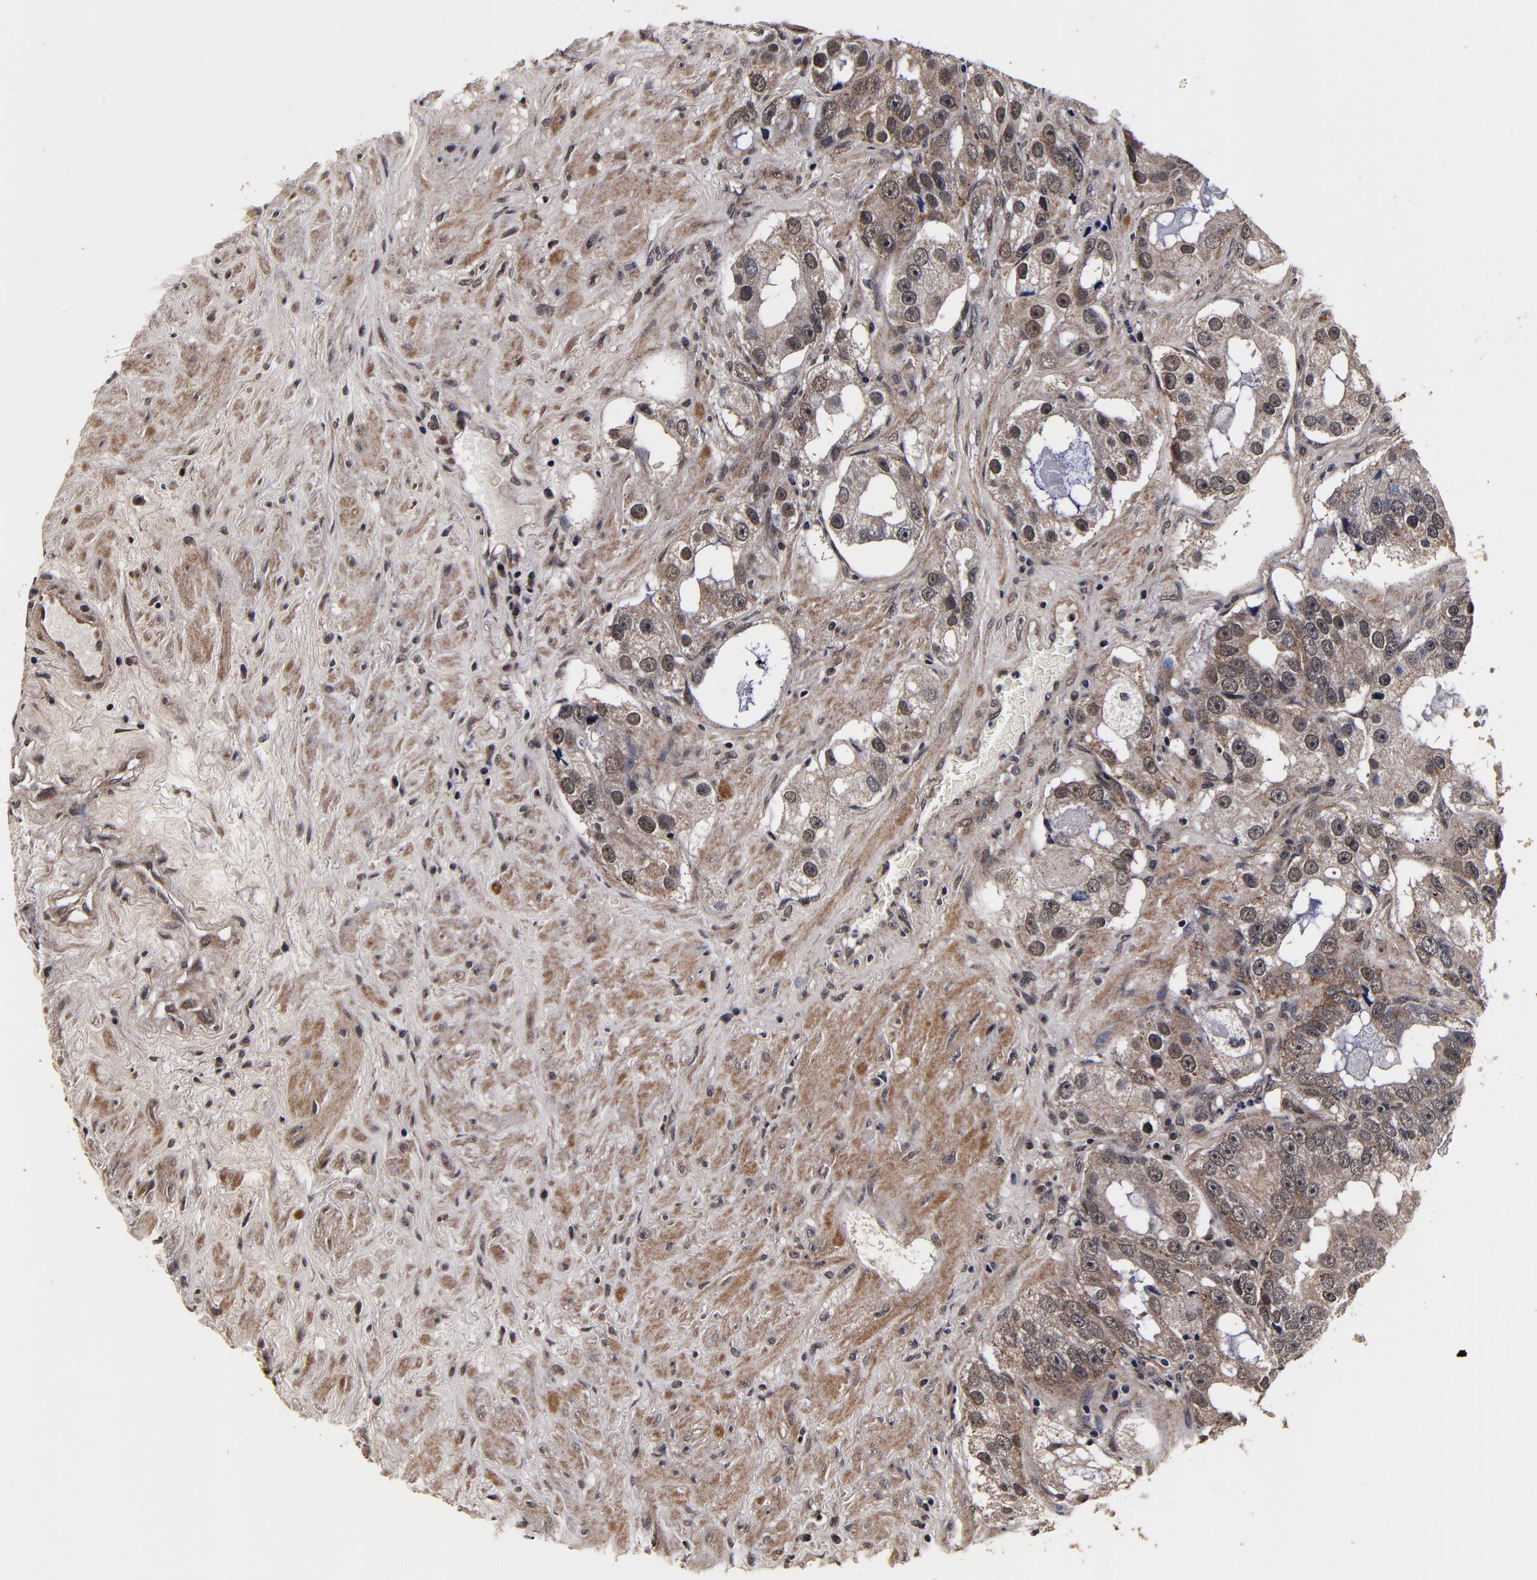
{"staining": {"intensity": "weak", "quantity": ">75%", "location": "cytoplasmic/membranous,nuclear"}, "tissue": "prostate cancer", "cell_type": "Tumor cells", "image_type": "cancer", "snomed": [{"axis": "morphology", "description": "Adenocarcinoma, High grade"}, {"axis": "topography", "description": "Prostate"}], "caption": "Tumor cells exhibit low levels of weak cytoplasmic/membranous and nuclear expression in about >75% of cells in human prostate high-grade adenocarcinoma.", "gene": "MMP15", "patient": {"sex": "male", "age": 63}}